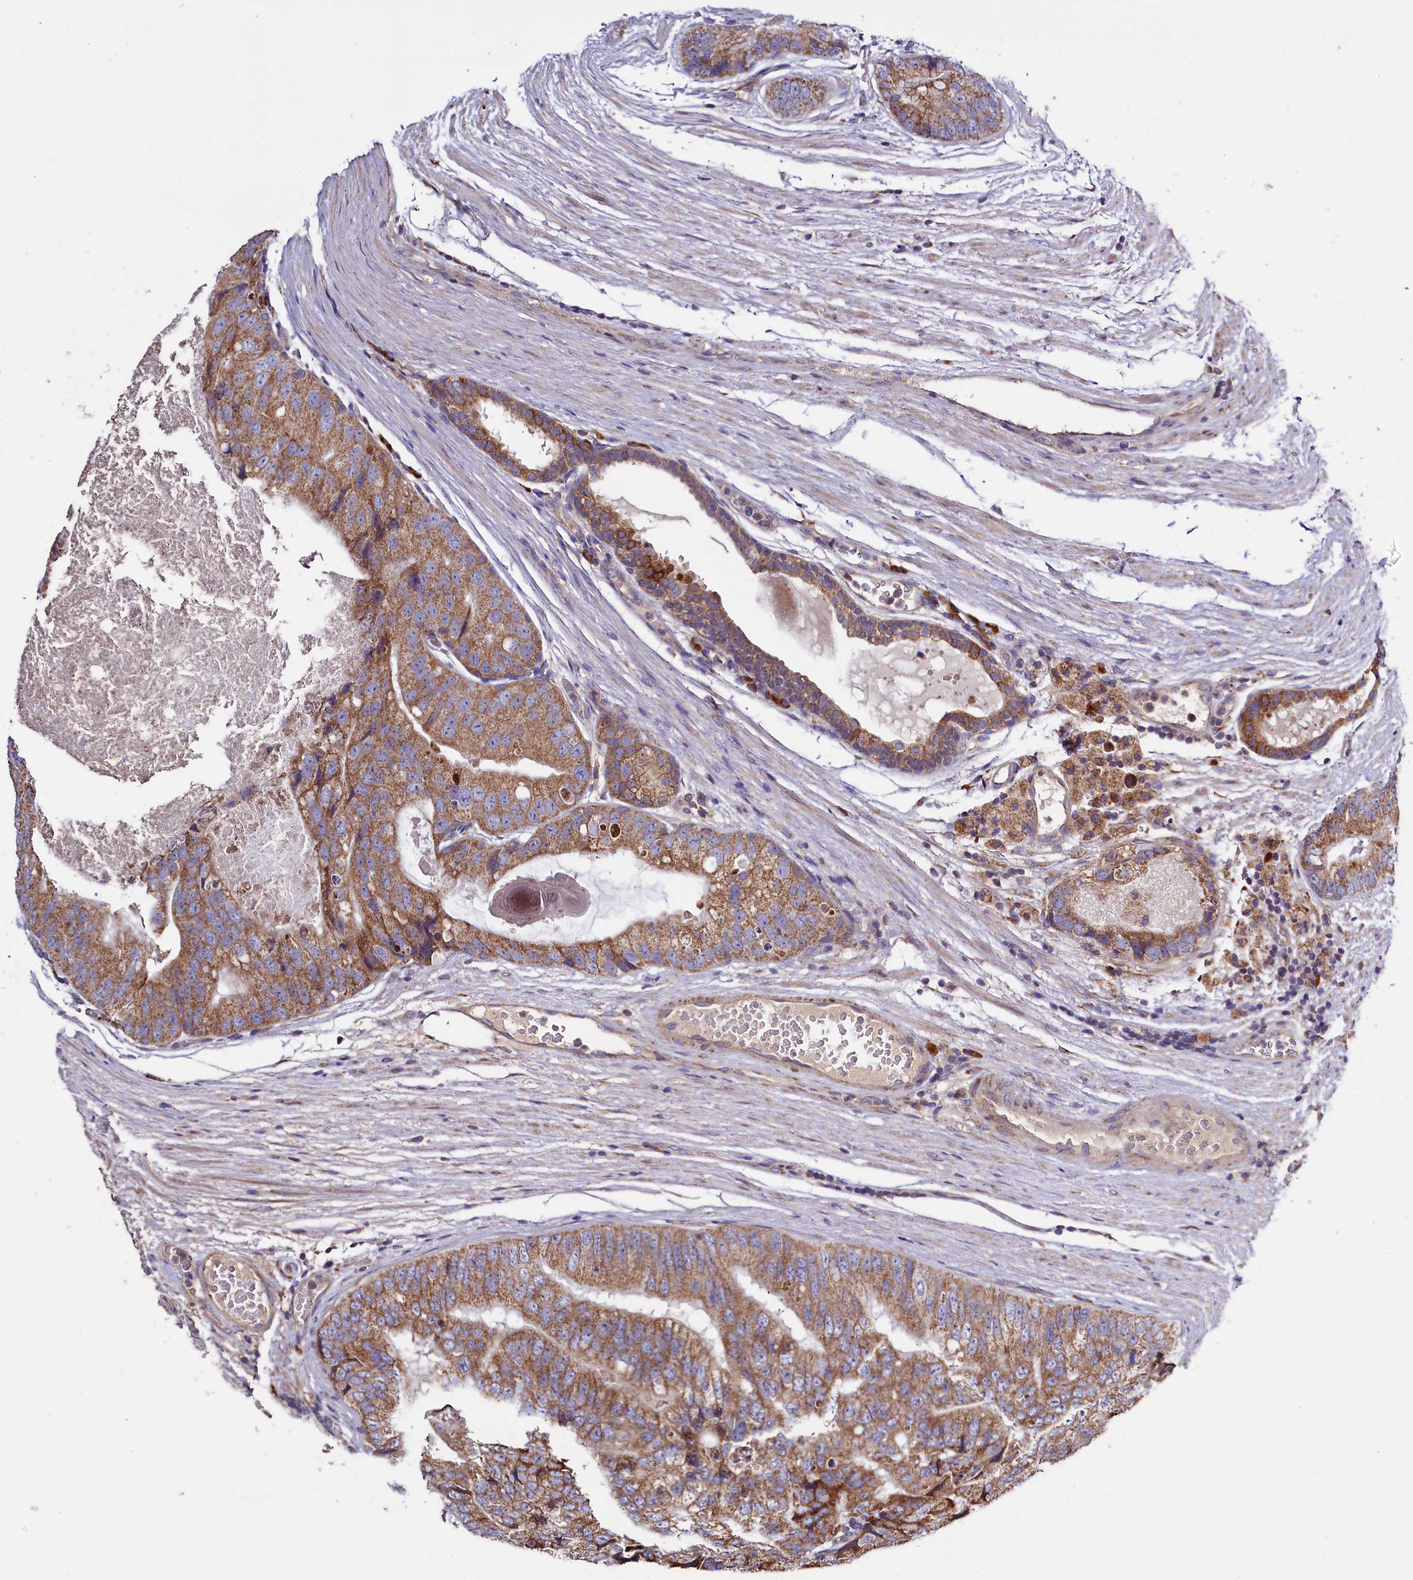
{"staining": {"intensity": "moderate", "quantity": ">75%", "location": "cytoplasmic/membranous"}, "tissue": "prostate cancer", "cell_type": "Tumor cells", "image_type": "cancer", "snomed": [{"axis": "morphology", "description": "Adenocarcinoma, High grade"}, {"axis": "topography", "description": "Prostate"}], "caption": "IHC image of high-grade adenocarcinoma (prostate) stained for a protein (brown), which reveals medium levels of moderate cytoplasmic/membranous staining in approximately >75% of tumor cells.", "gene": "ZSWIM1", "patient": {"sex": "male", "age": 70}}